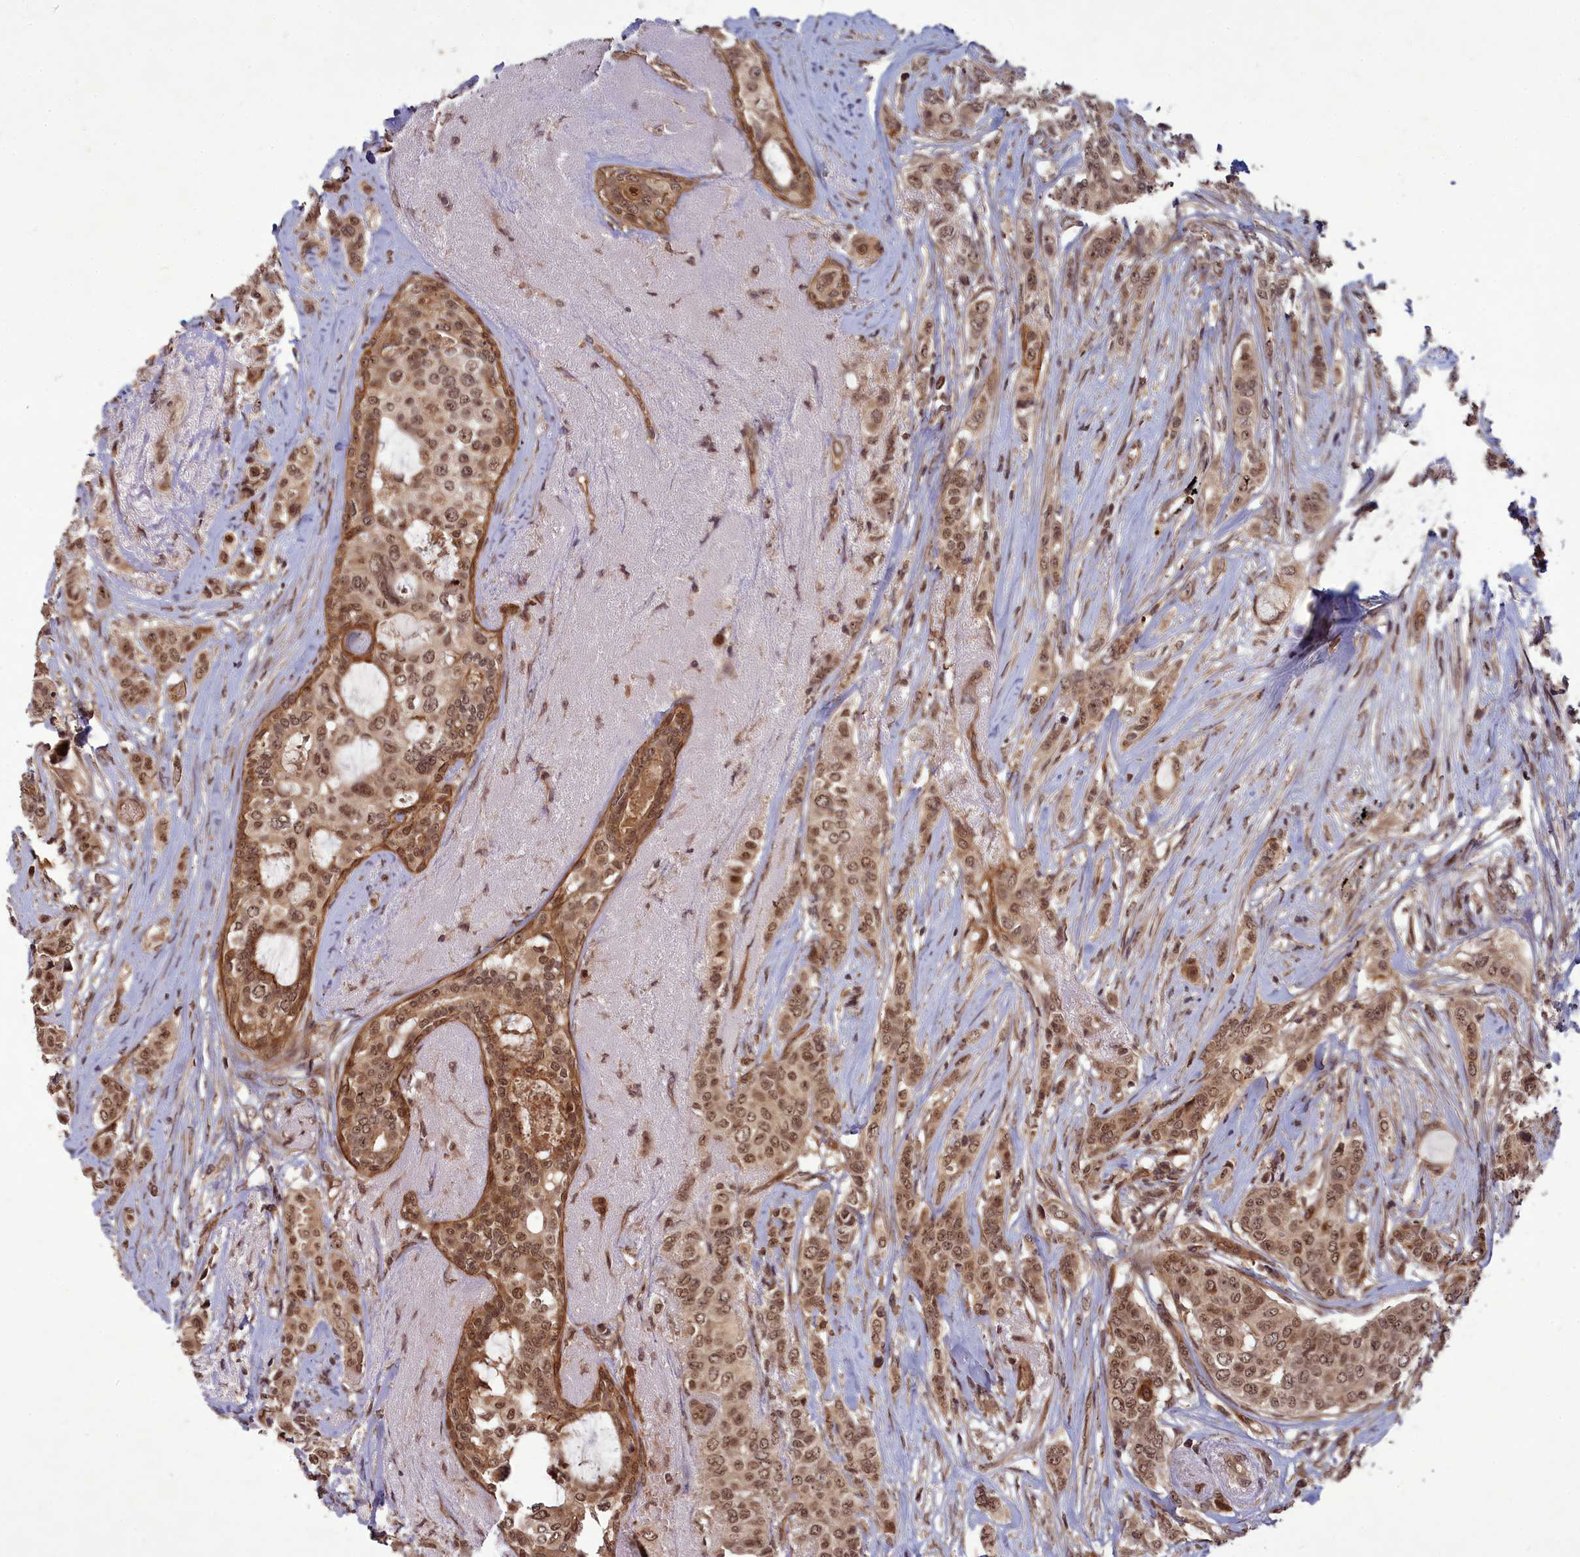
{"staining": {"intensity": "moderate", "quantity": ">75%", "location": "nuclear"}, "tissue": "breast cancer", "cell_type": "Tumor cells", "image_type": "cancer", "snomed": [{"axis": "morphology", "description": "Lobular carcinoma"}, {"axis": "topography", "description": "Breast"}], "caption": "Human breast cancer stained with a brown dye shows moderate nuclear positive staining in about >75% of tumor cells.", "gene": "SRMS", "patient": {"sex": "female", "age": 51}}